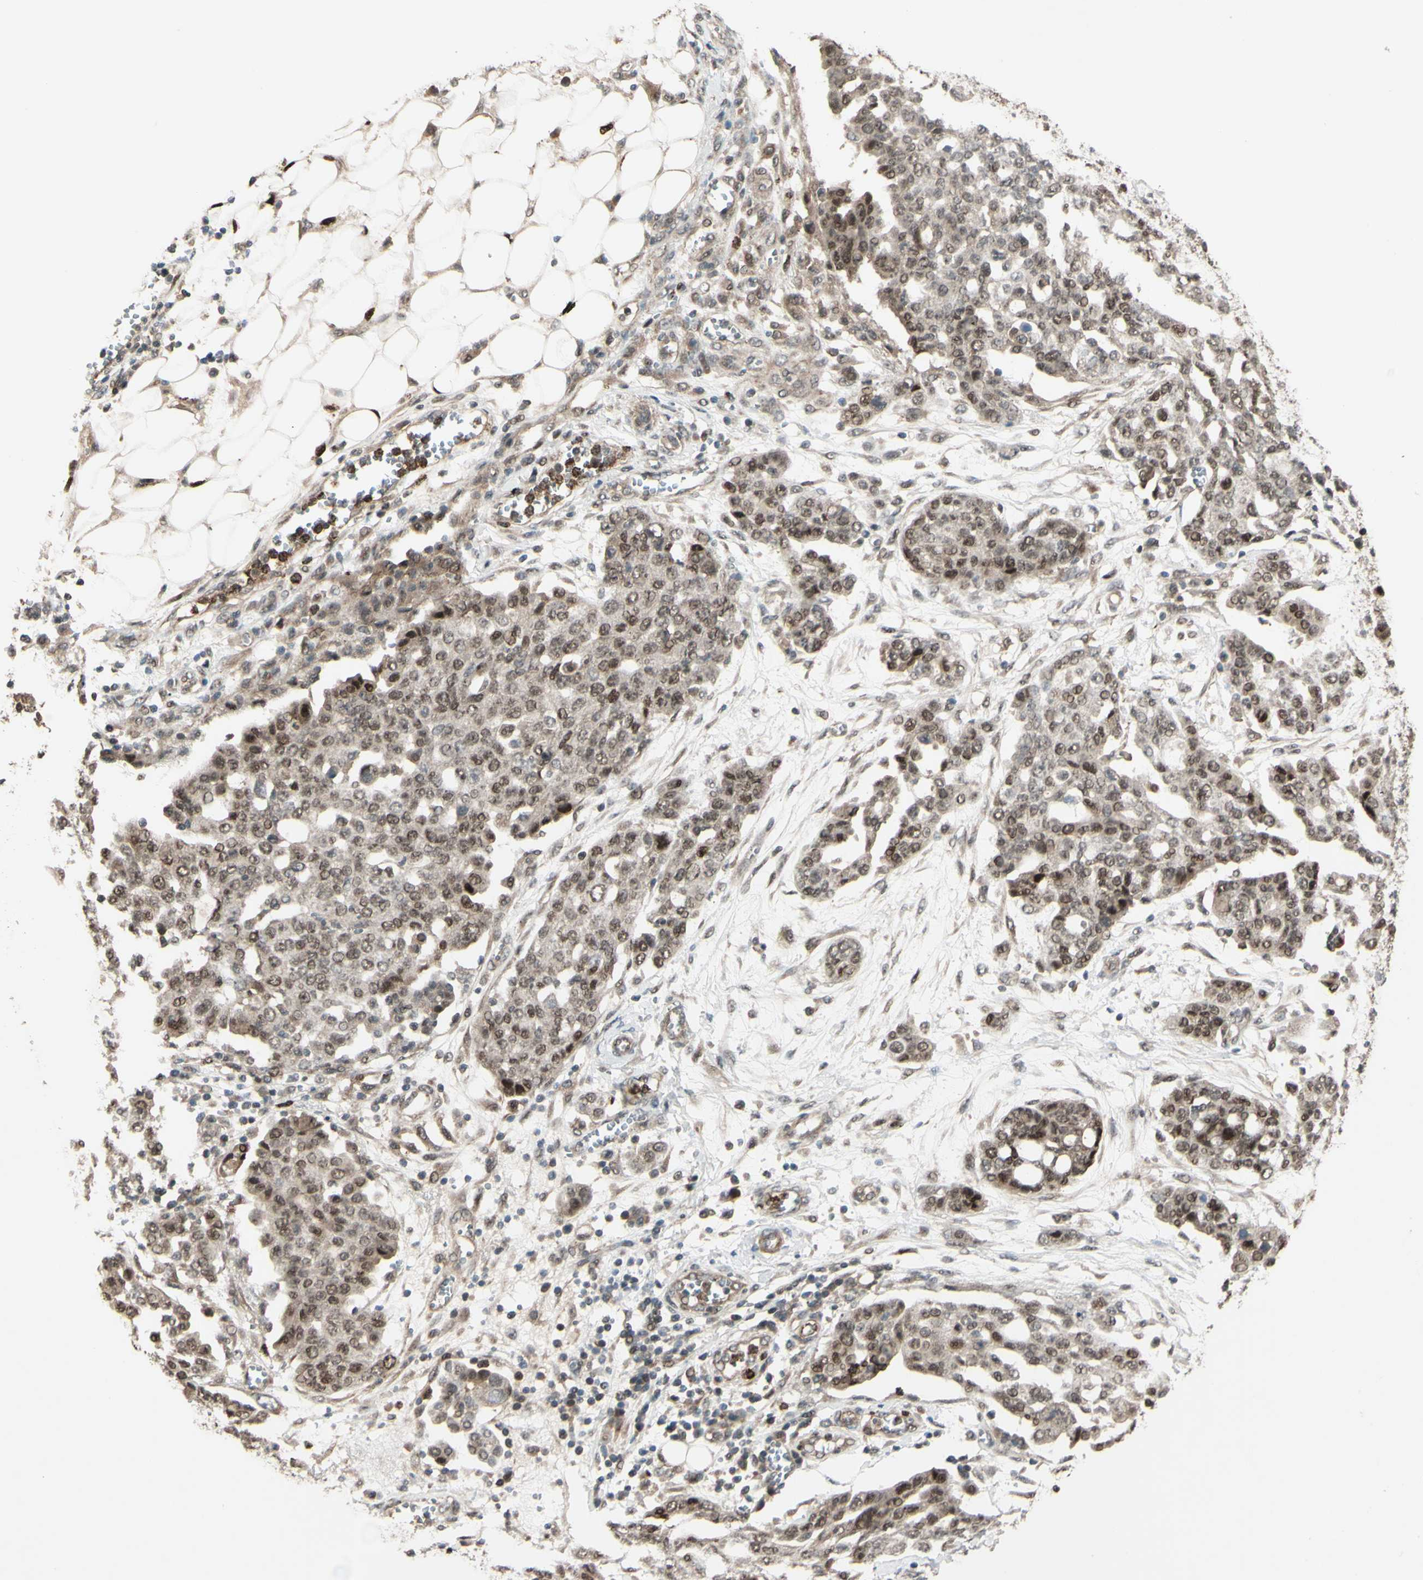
{"staining": {"intensity": "moderate", "quantity": ">75%", "location": "cytoplasmic/membranous,nuclear"}, "tissue": "ovarian cancer", "cell_type": "Tumor cells", "image_type": "cancer", "snomed": [{"axis": "morphology", "description": "Cystadenocarcinoma, serous, NOS"}, {"axis": "topography", "description": "Soft tissue"}, {"axis": "topography", "description": "Ovary"}], "caption": "An immunohistochemistry (IHC) image of neoplastic tissue is shown. Protein staining in brown labels moderate cytoplasmic/membranous and nuclear positivity in ovarian cancer (serous cystadenocarcinoma) within tumor cells.", "gene": "MLF2", "patient": {"sex": "female", "age": 57}}